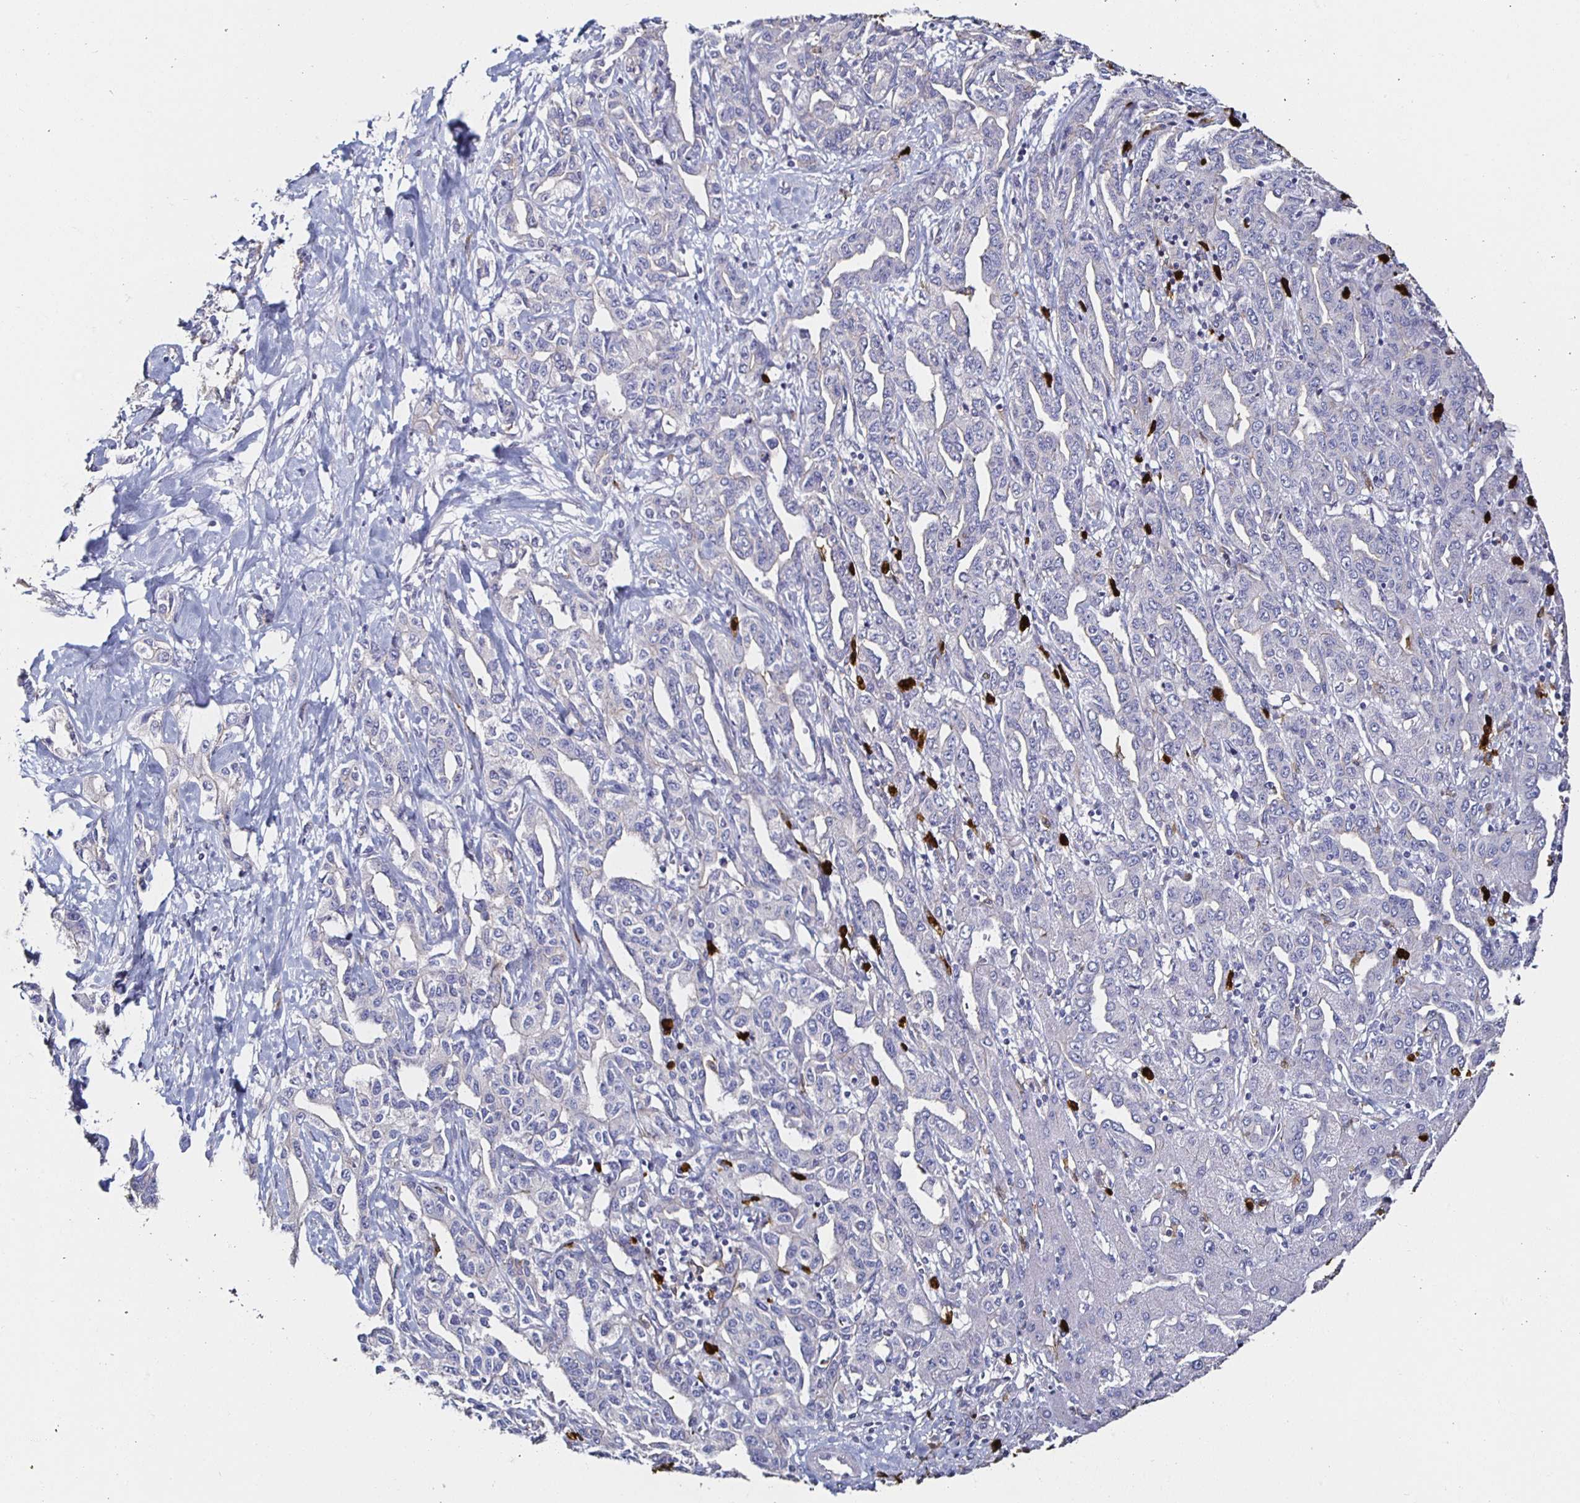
{"staining": {"intensity": "negative", "quantity": "none", "location": "none"}, "tissue": "liver cancer", "cell_type": "Tumor cells", "image_type": "cancer", "snomed": [{"axis": "morphology", "description": "Cholangiocarcinoma"}, {"axis": "topography", "description": "Liver"}], "caption": "This micrograph is of liver cholangiocarcinoma stained with immunohistochemistry (IHC) to label a protein in brown with the nuclei are counter-stained blue. There is no staining in tumor cells. (DAB immunohistochemistry with hematoxylin counter stain).", "gene": "TLR4", "patient": {"sex": "male", "age": 59}}